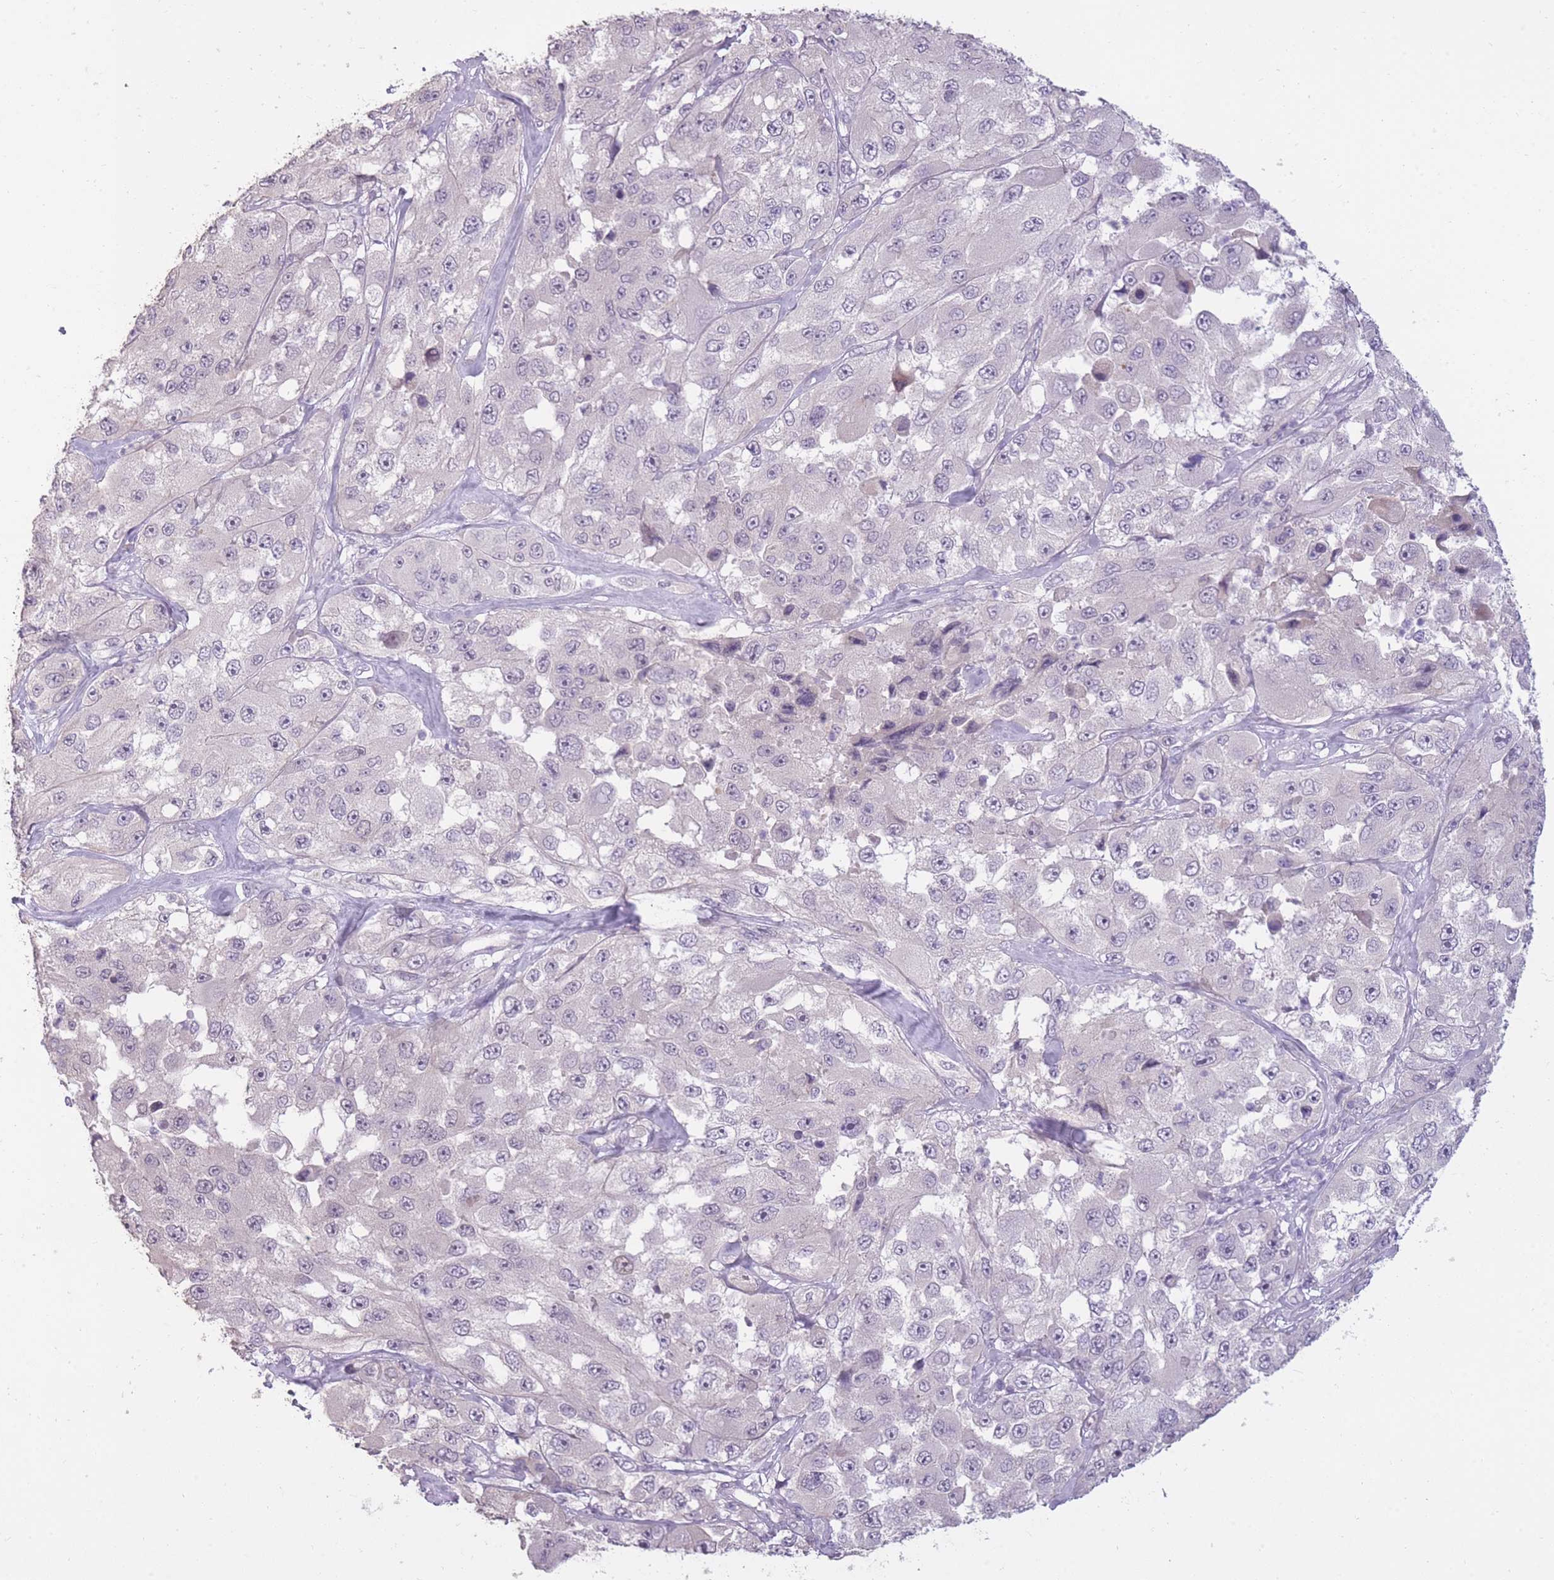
{"staining": {"intensity": "negative", "quantity": "none", "location": "none"}, "tissue": "melanoma", "cell_type": "Tumor cells", "image_type": "cancer", "snomed": [{"axis": "morphology", "description": "Malignant melanoma, Metastatic site"}, {"axis": "topography", "description": "Lymph node"}], "caption": "Melanoma was stained to show a protein in brown. There is no significant expression in tumor cells.", "gene": "ZBTB24", "patient": {"sex": "male", "age": 62}}